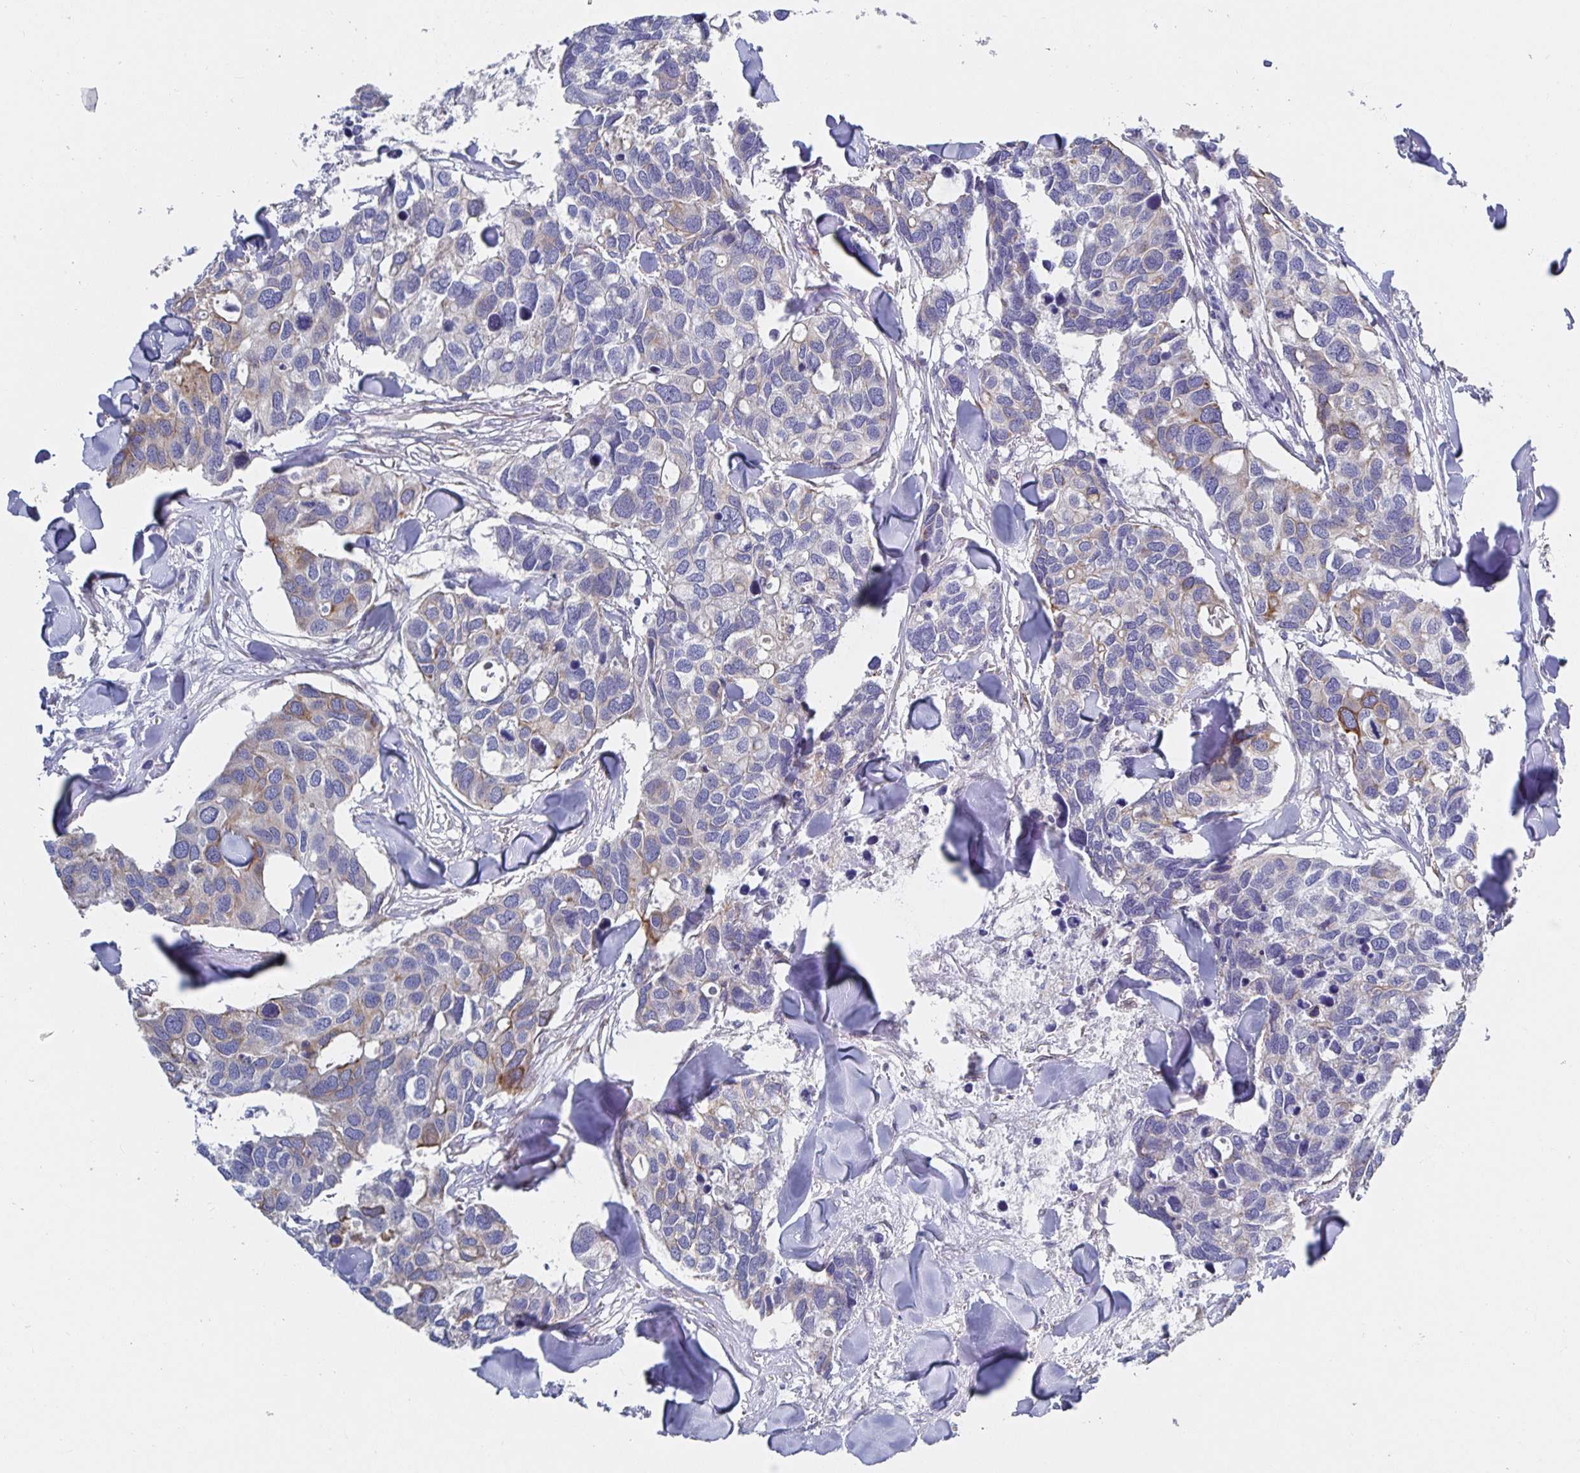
{"staining": {"intensity": "weak", "quantity": "<25%", "location": "cytoplasmic/membranous"}, "tissue": "breast cancer", "cell_type": "Tumor cells", "image_type": "cancer", "snomed": [{"axis": "morphology", "description": "Duct carcinoma"}, {"axis": "topography", "description": "Breast"}], "caption": "An image of human breast cancer is negative for staining in tumor cells.", "gene": "ZIK1", "patient": {"sex": "female", "age": 83}}